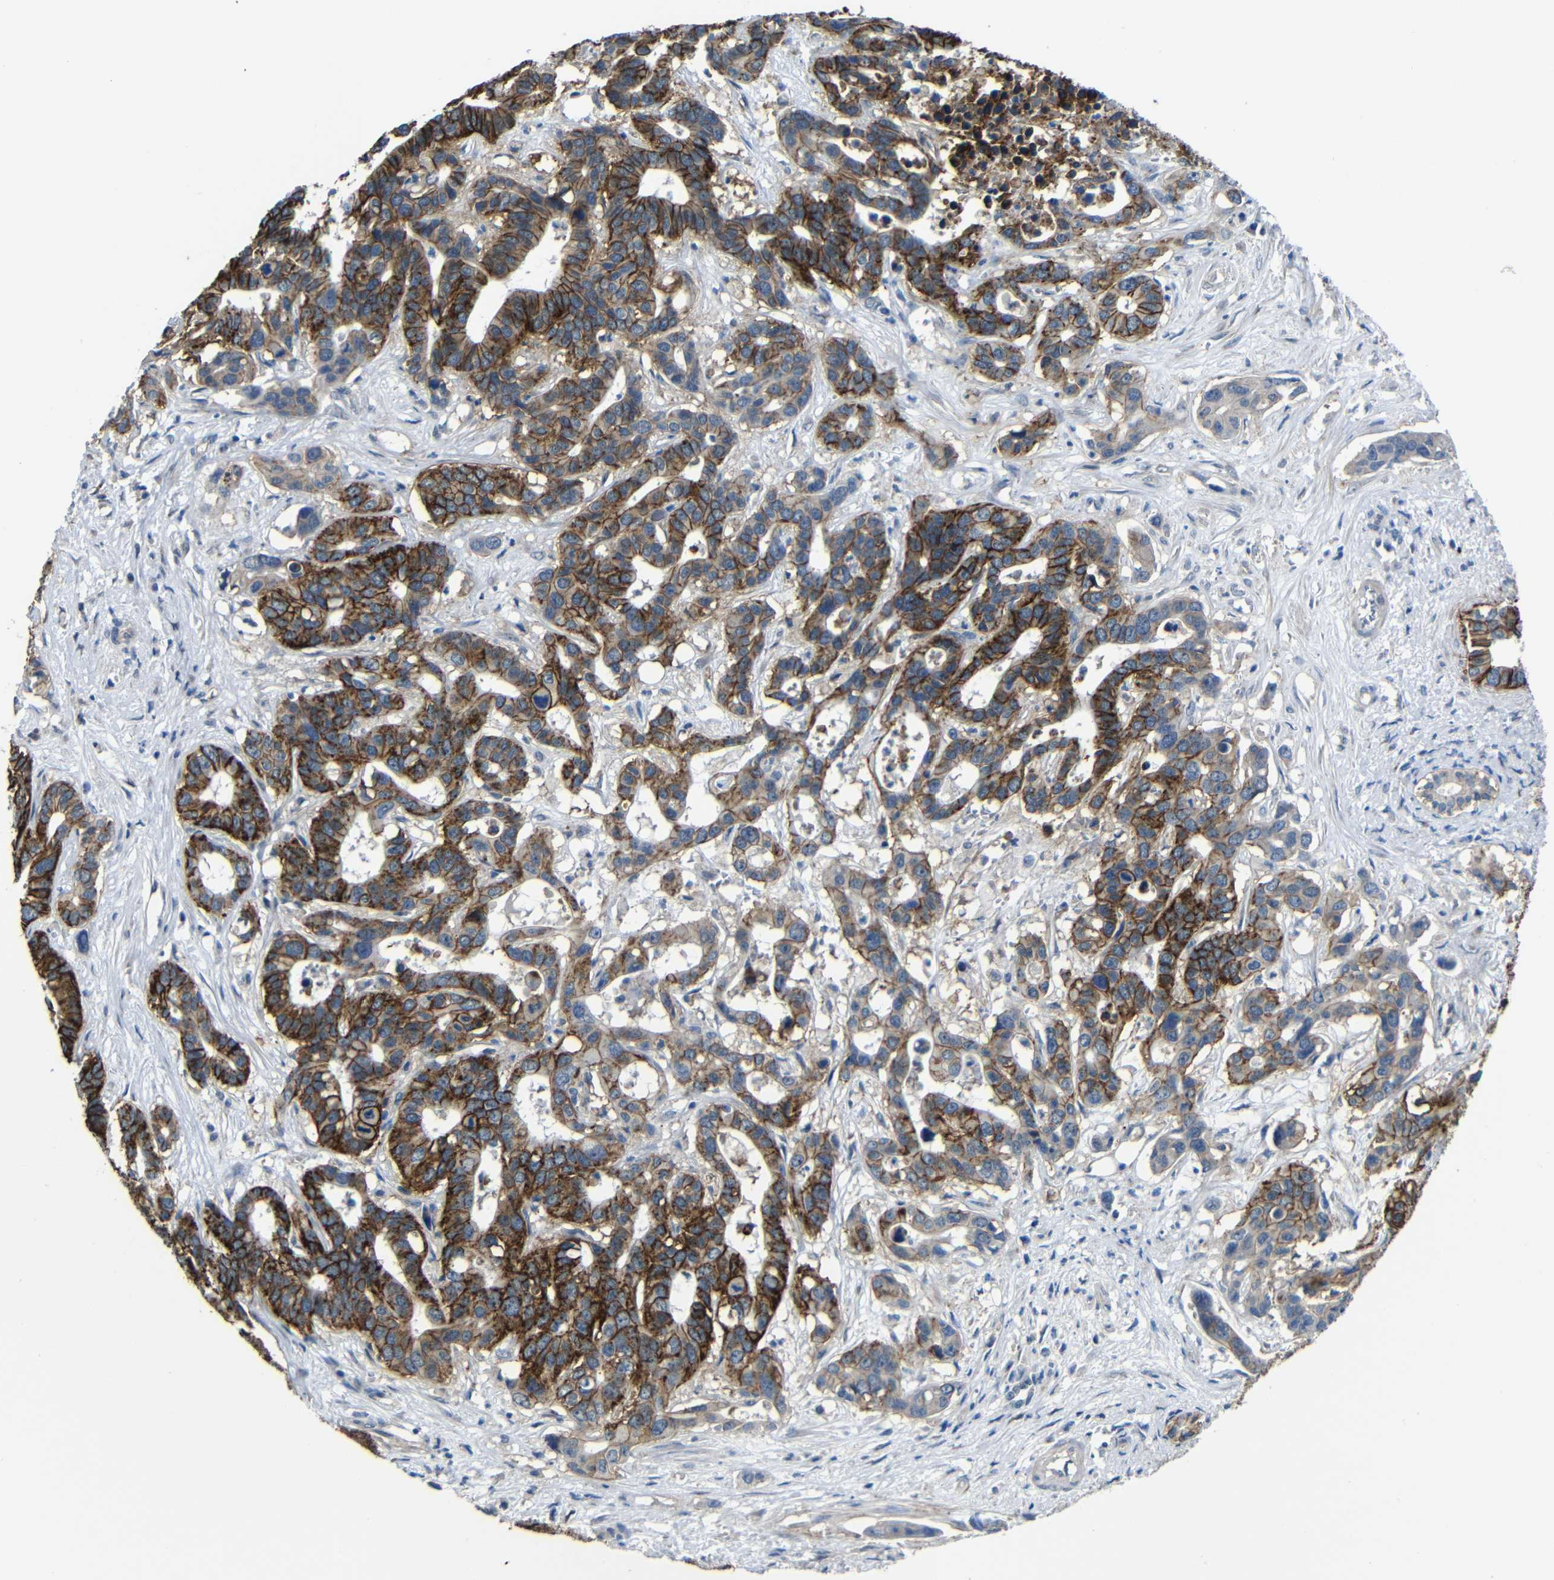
{"staining": {"intensity": "strong", "quantity": ">75%", "location": "cytoplasmic/membranous"}, "tissue": "liver cancer", "cell_type": "Tumor cells", "image_type": "cancer", "snomed": [{"axis": "morphology", "description": "Cholangiocarcinoma"}, {"axis": "topography", "description": "Liver"}], "caption": "Immunohistochemistry image of neoplastic tissue: cholangiocarcinoma (liver) stained using IHC reveals high levels of strong protein expression localized specifically in the cytoplasmic/membranous of tumor cells, appearing as a cytoplasmic/membranous brown color.", "gene": "ZNF90", "patient": {"sex": "female", "age": 65}}